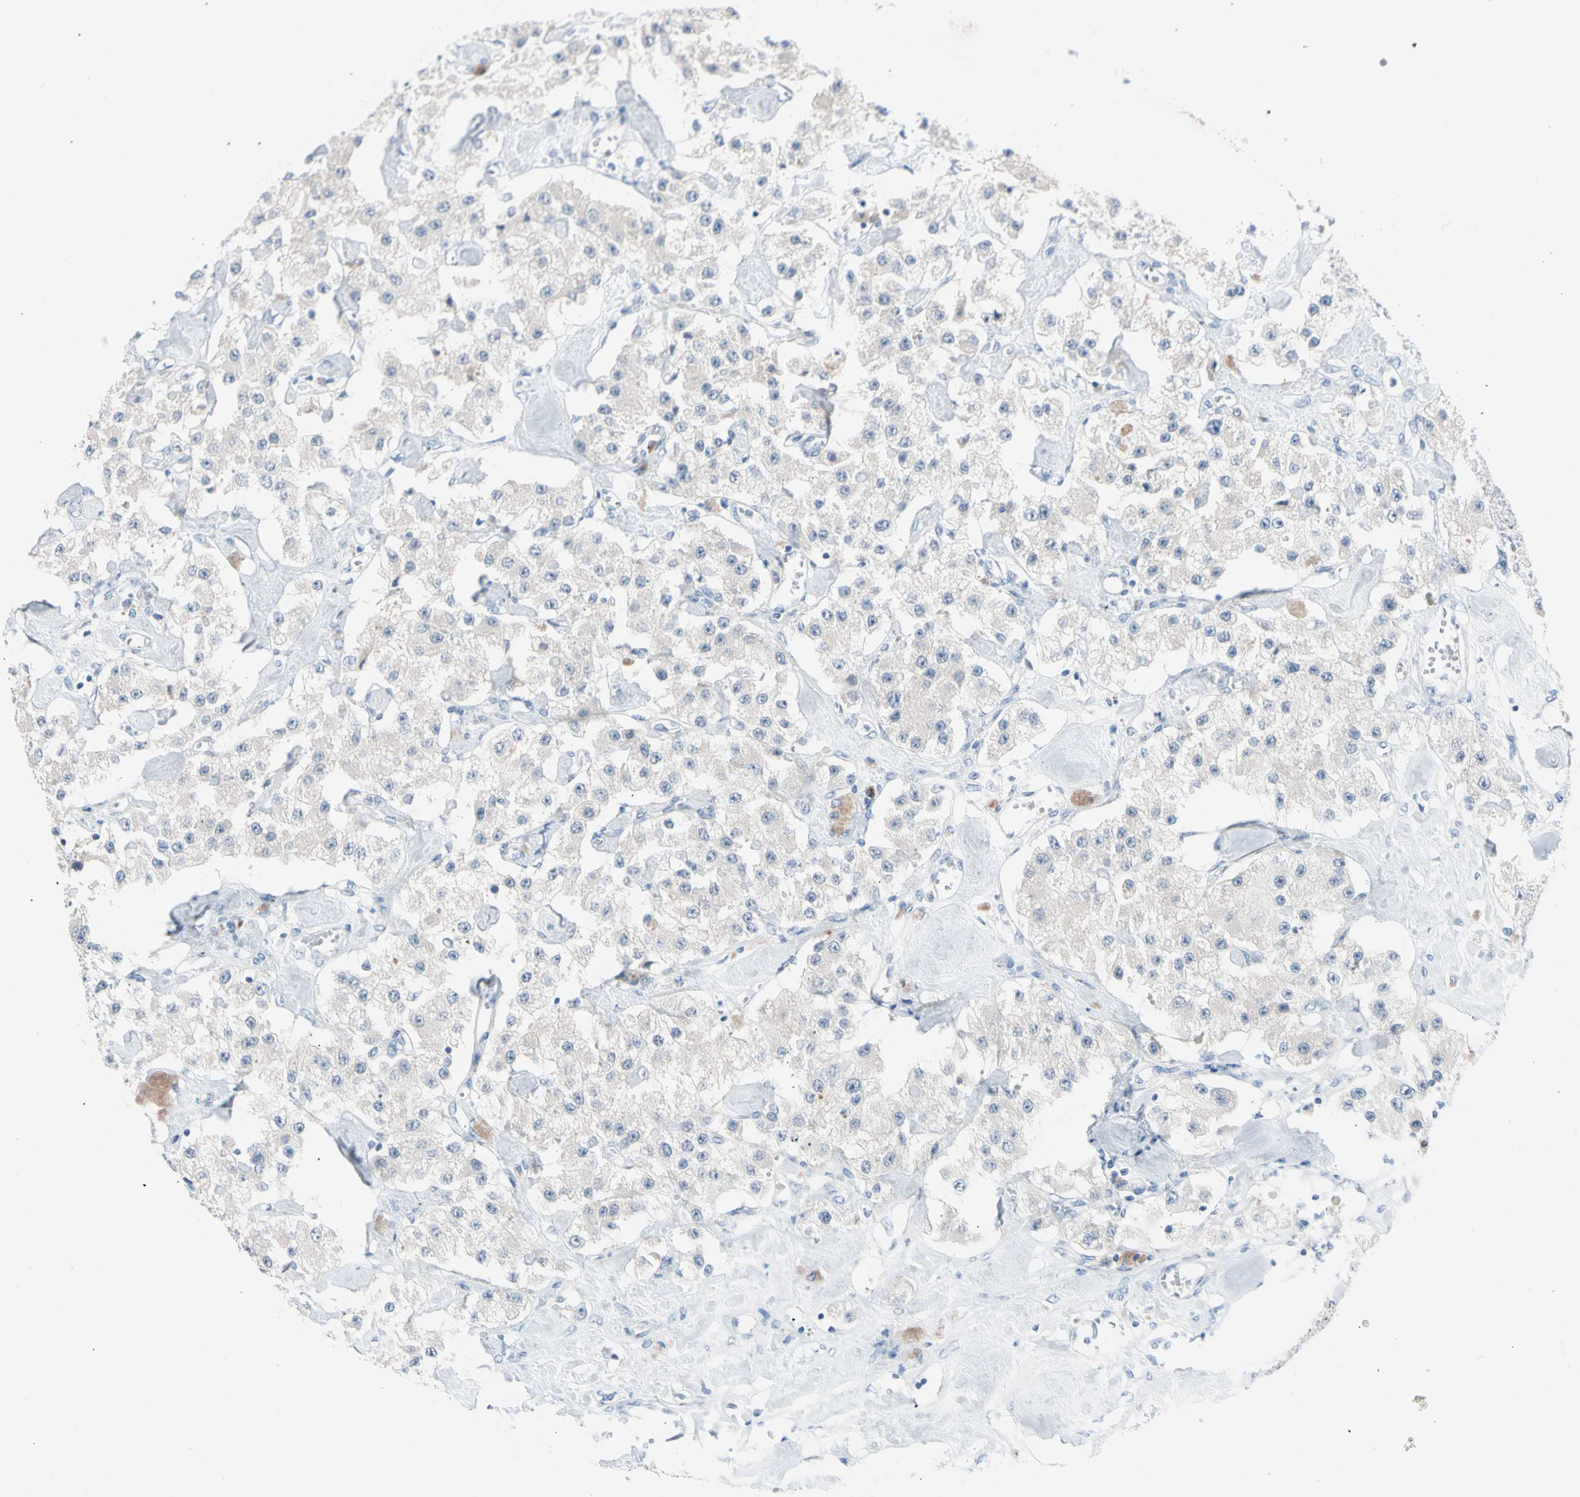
{"staining": {"intensity": "negative", "quantity": "none", "location": "none"}, "tissue": "carcinoid", "cell_type": "Tumor cells", "image_type": "cancer", "snomed": [{"axis": "morphology", "description": "Carcinoid, malignant, NOS"}, {"axis": "topography", "description": "Pancreas"}], "caption": "Tumor cells are negative for brown protein staining in malignant carcinoid.", "gene": "CASQ1", "patient": {"sex": "male", "age": 41}}